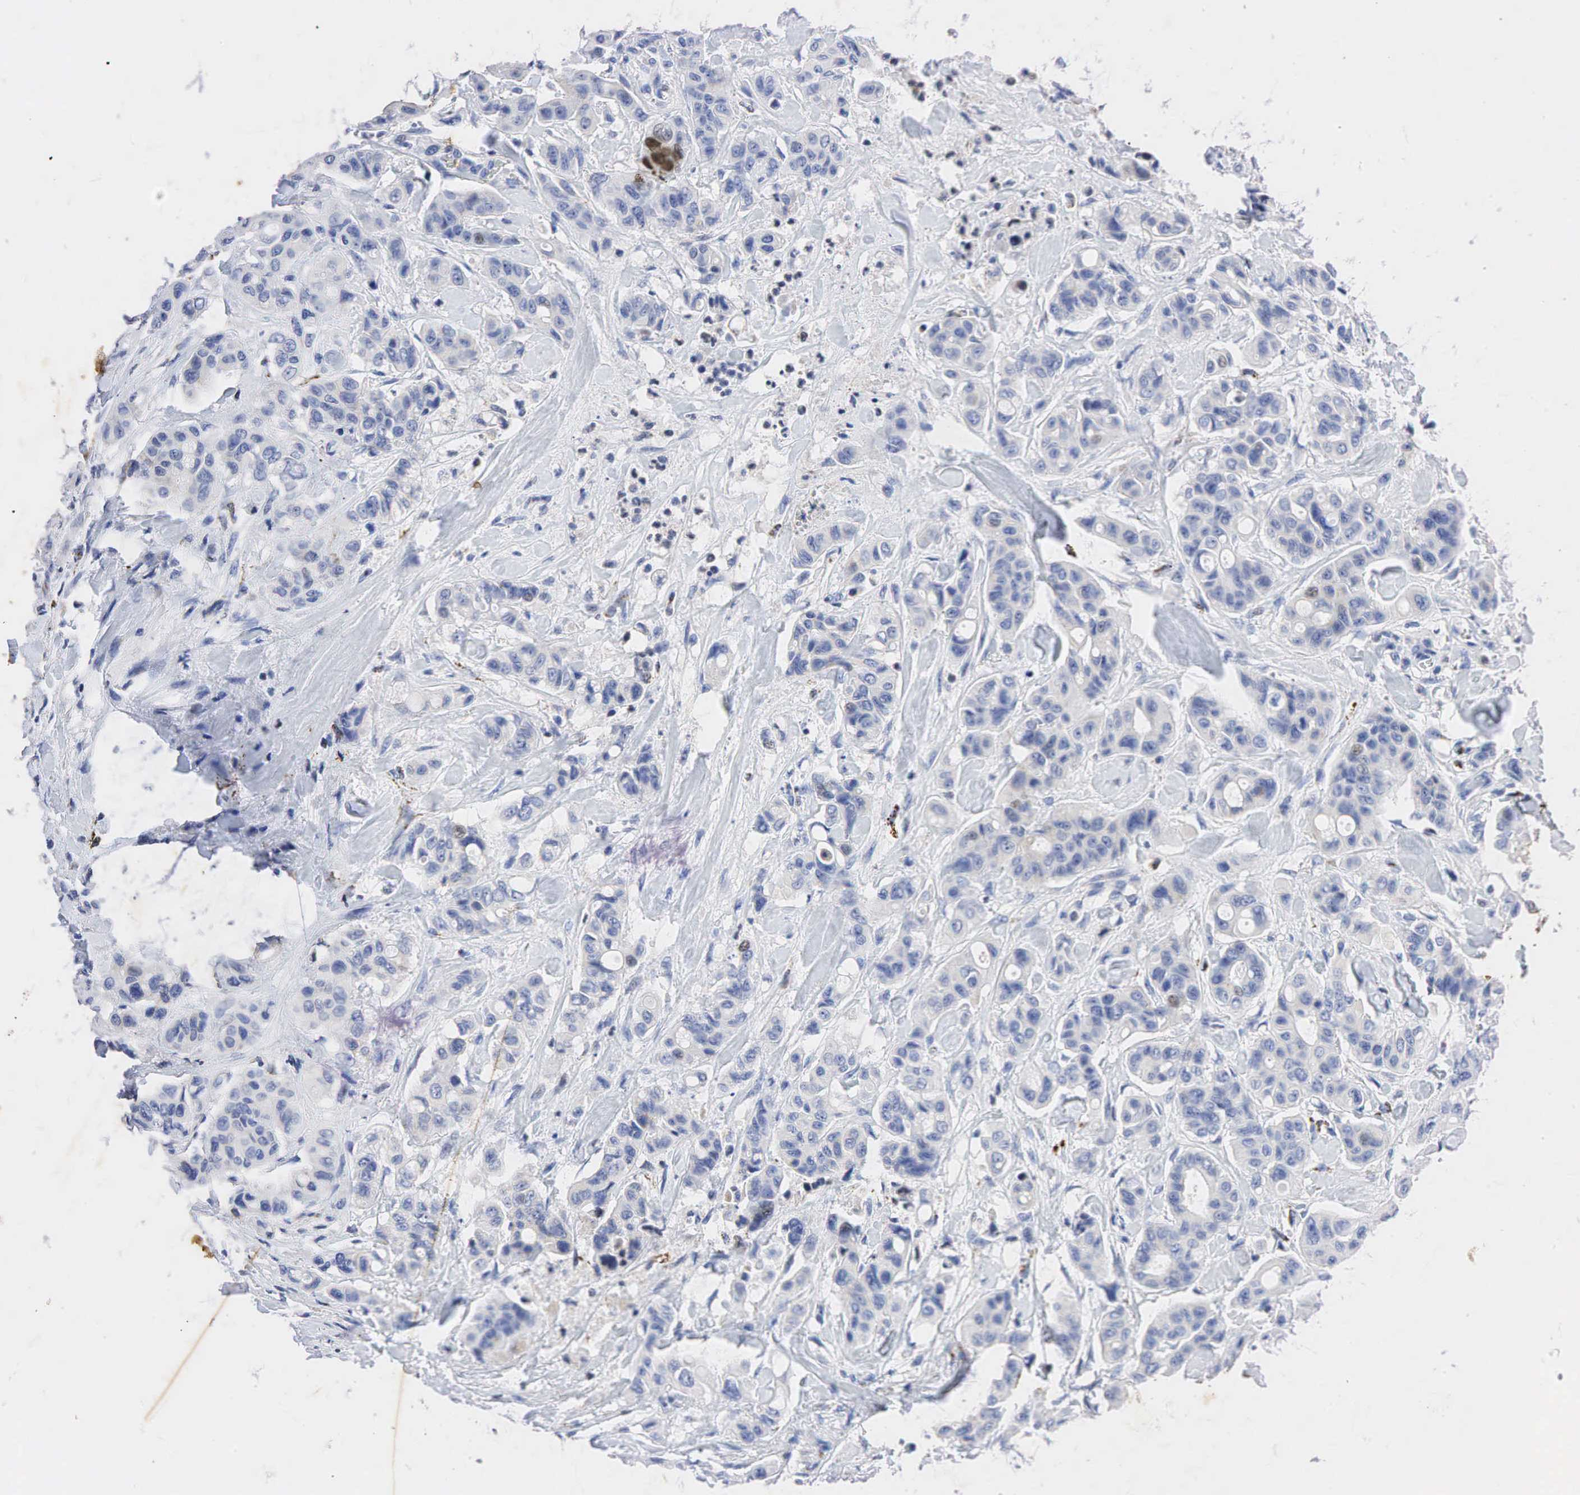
{"staining": {"intensity": "negative", "quantity": "none", "location": "none"}, "tissue": "colorectal cancer", "cell_type": "Tumor cells", "image_type": "cancer", "snomed": [{"axis": "morphology", "description": "Adenocarcinoma, NOS"}, {"axis": "topography", "description": "Colon"}], "caption": "This is a histopathology image of immunohistochemistry staining of colorectal cancer, which shows no staining in tumor cells. Brightfield microscopy of immunohistochemistry (IHC) stained with DAB (brown) and hematoxylin (blue), captured at high magnification.", "gene": "SYP", "patient": {"sex": "female", "age": 70}}